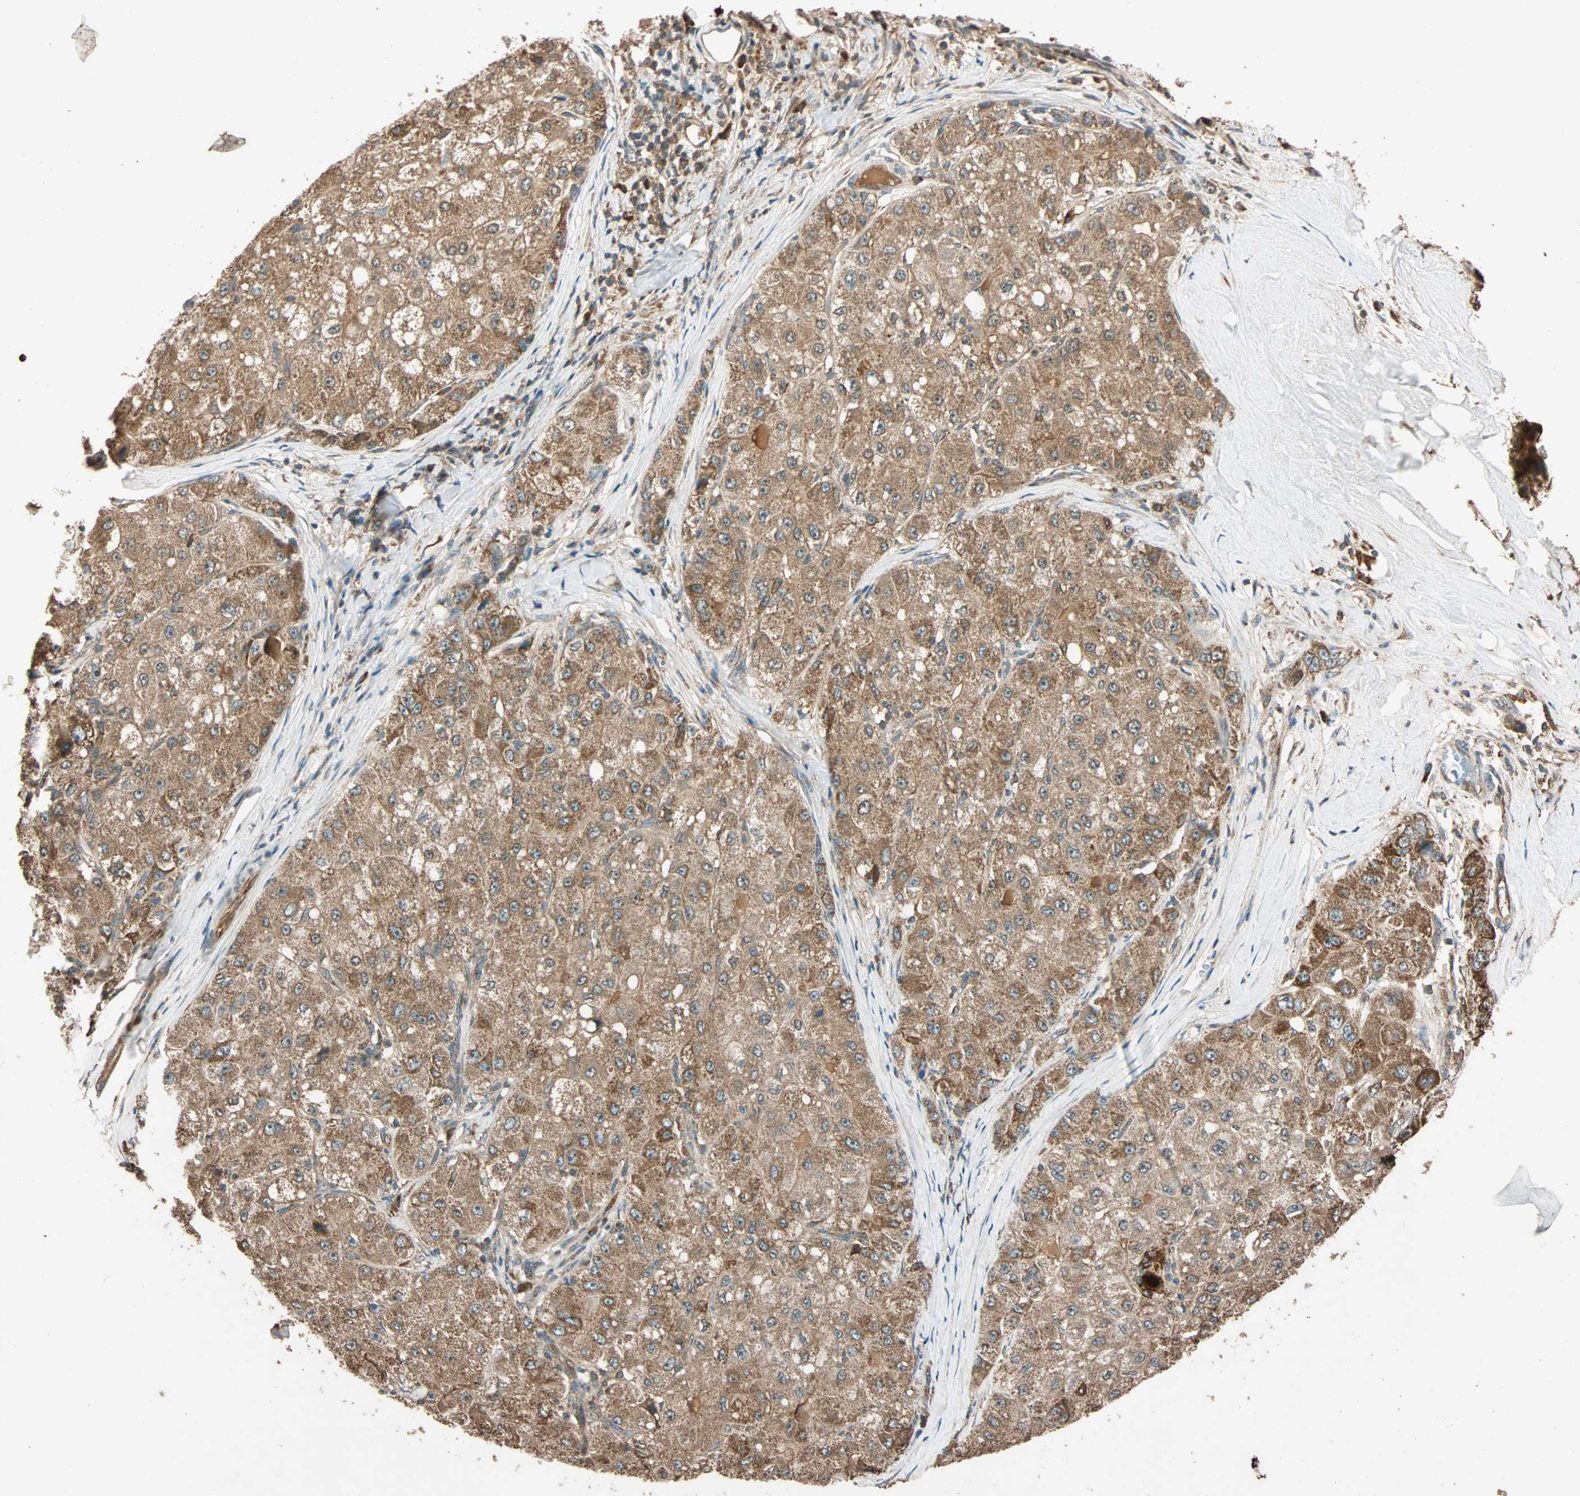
{"staining": {"intensity": "moderate", "quantity": ">75%", "location": "cytoplasmic/membranous"}, "tissue": "liver cancer", "cell_type": "Tumor cells", "image_type": "cancer", "snomed": [{"axis": "morphology", "description": "Carcinoma, Hepatocellular, NOS"}, {"axis": "topography", "description": "Liver"}], "caption": "Immunohistochemistry (DAB (3,3'-diaminobenzidine)) staining of liver cancer exhibits moderate cytoplasmic/membranous protein expression in about >75% of tumor cells. (brown staining indicates protein expression, while blue staining denotes nuclei).", "gene": "MAPK1", "patient": {"sex": "male", "age": 80}}